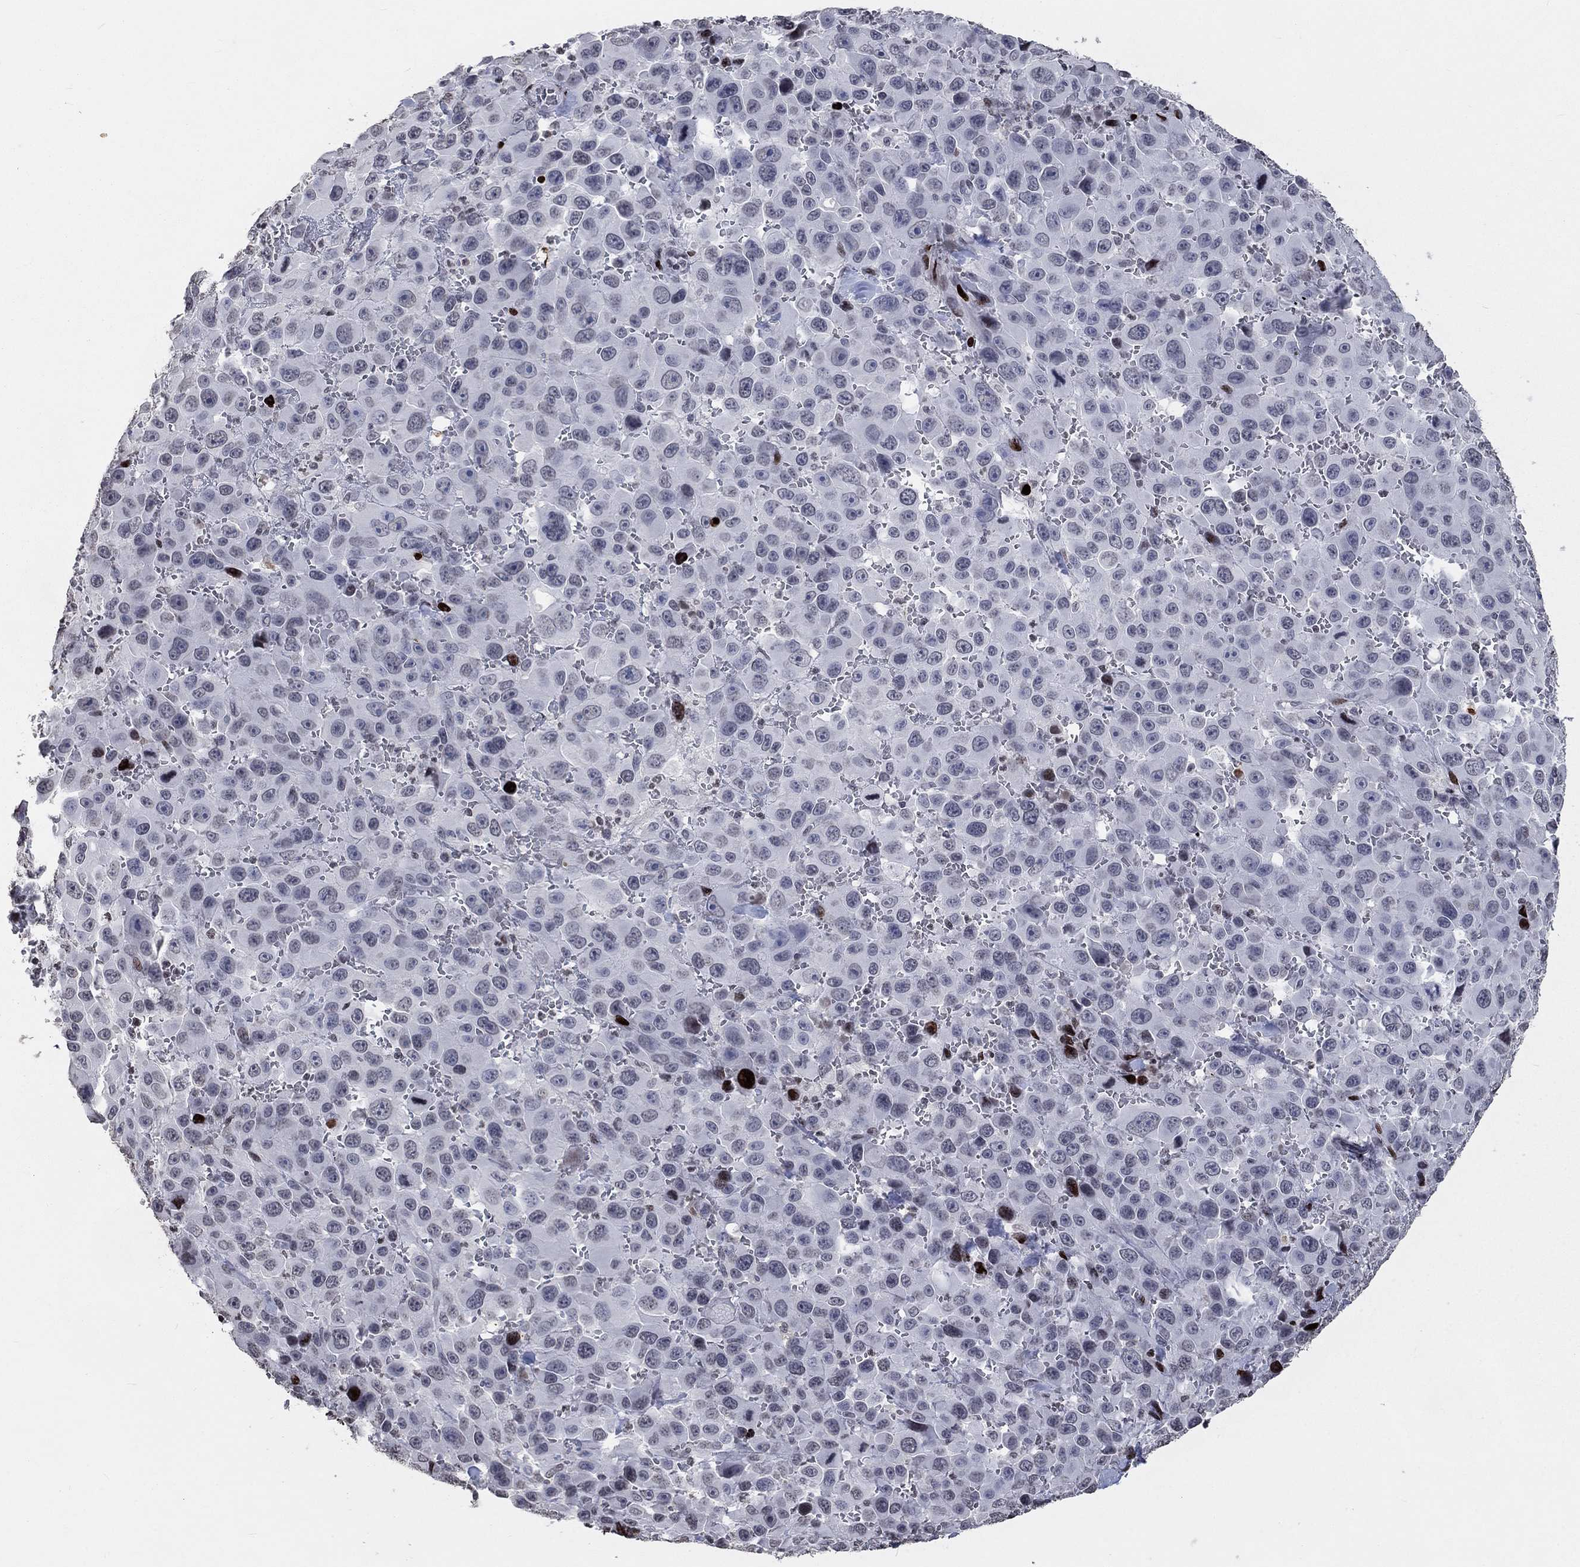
{"staining": {"intensity": "negative", "quantity": "none", "location": "none"}, "tissue": "melanoma", "cell_type": "Tumor cells", "image_type": "cancer", "snomed": [{"axis": "morphology", "description": "Malignant melanoma, NOS"}, {"axis": "topography", "description": "Skin"}], "caption": "This is a micrograph of immunohistochemistry (IHC) staining of malignant melanoma, which shows no staining in tumor cells. (DAB (3,3'-diaminobenzidine) immunohistochemistry (IHC) visualized using brightfield microscopy, high magnification).", "gene": "SRSF3", "patient": {"sex": "female", "age": 91}}